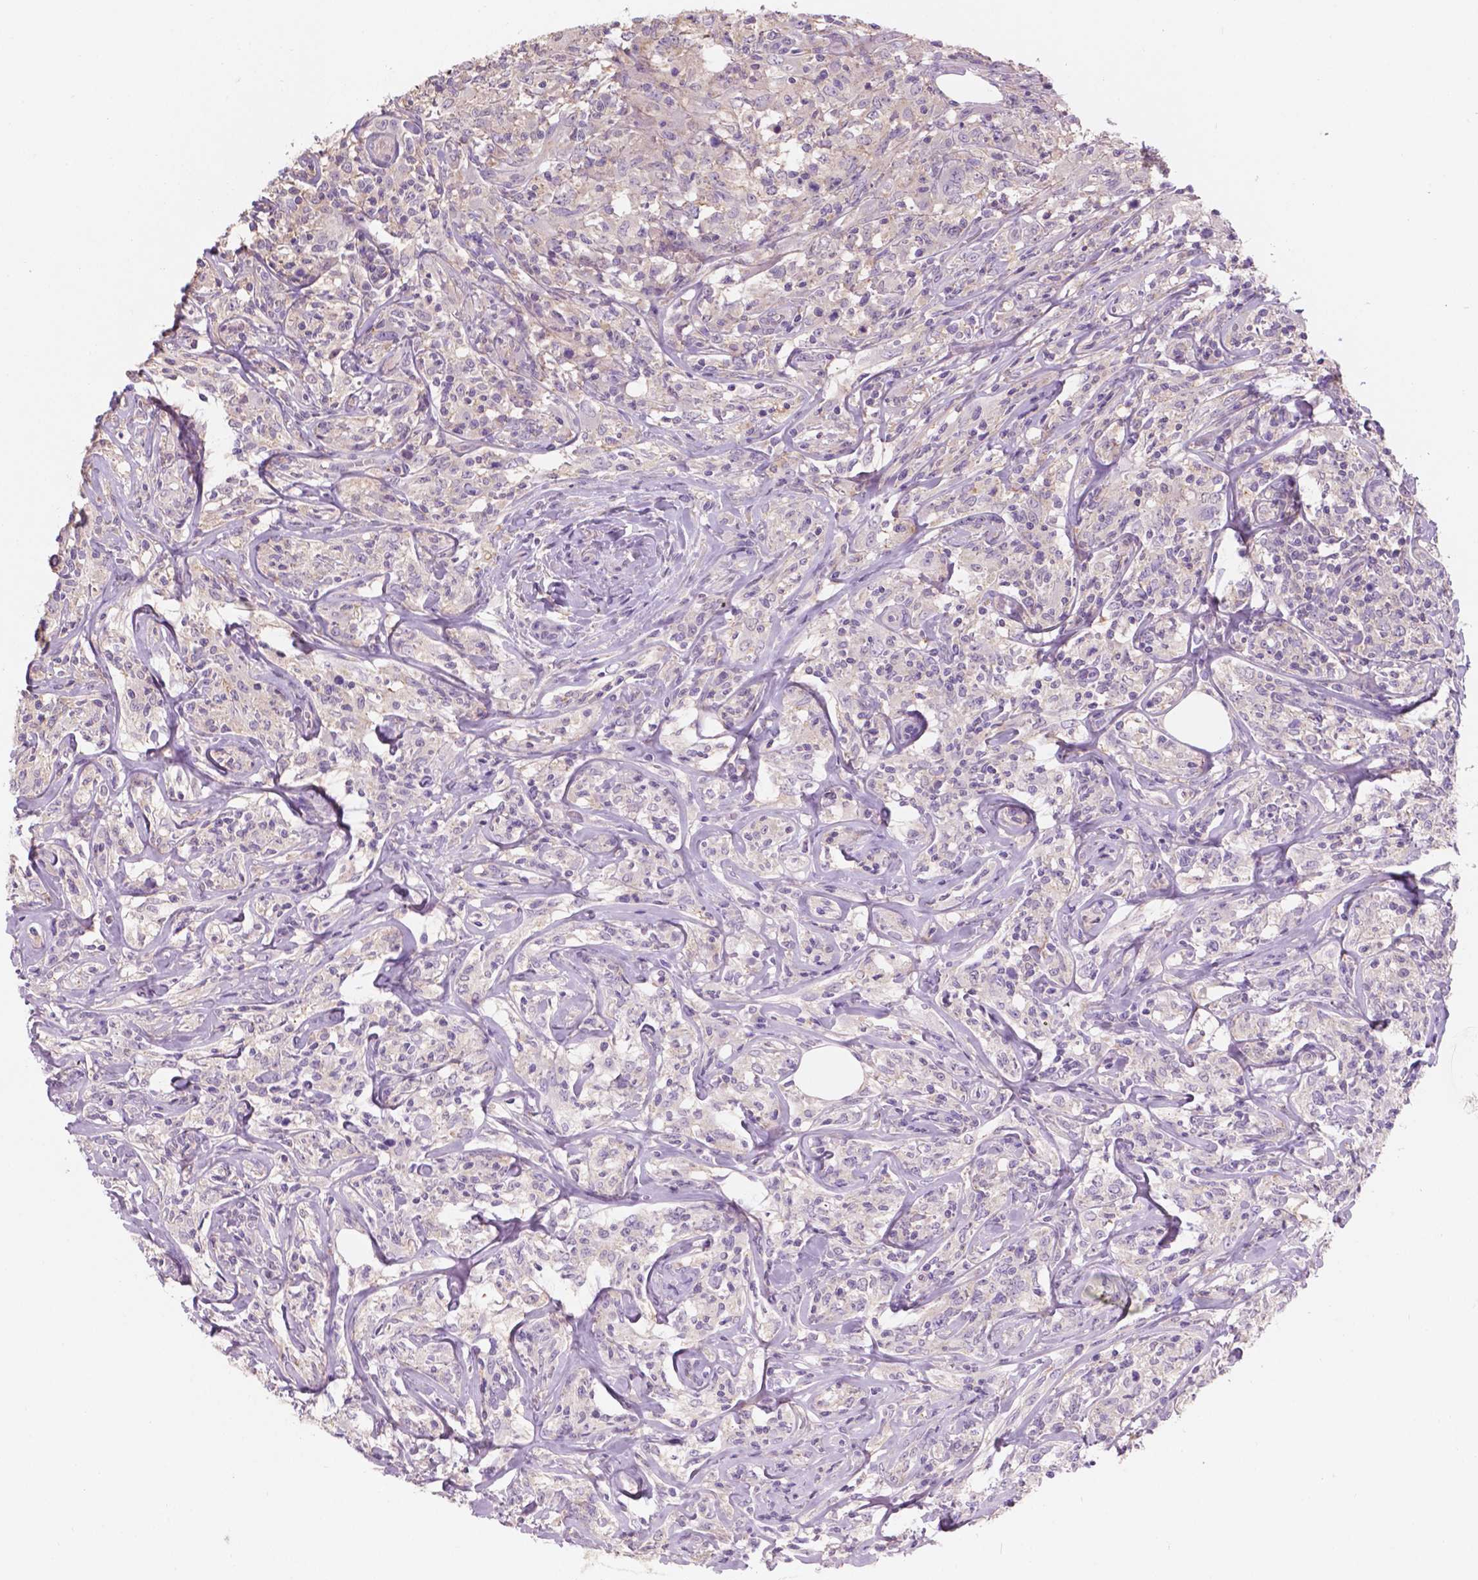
{"staining": {"intensity": "negative", "quantity": "none", "location": "none"}, "tissue": "lymphoma", "cell_type": "Tumor cells", "image_type": "cancer", "snomed": [{"axis": "morphology", "description": "Malignant lymphoma, non-Hodgkin's type, High grade"}, {"axis": "topography", "description": "Lymph node"}], "caption": "Immunohistochemistry photomicrograph of neoplastic tissue: lymphoma stained with DAB reveals no significant protein staining in tumor cells.", "gene": "SBSN", "patient": {"sex": "female", "age": 84}}